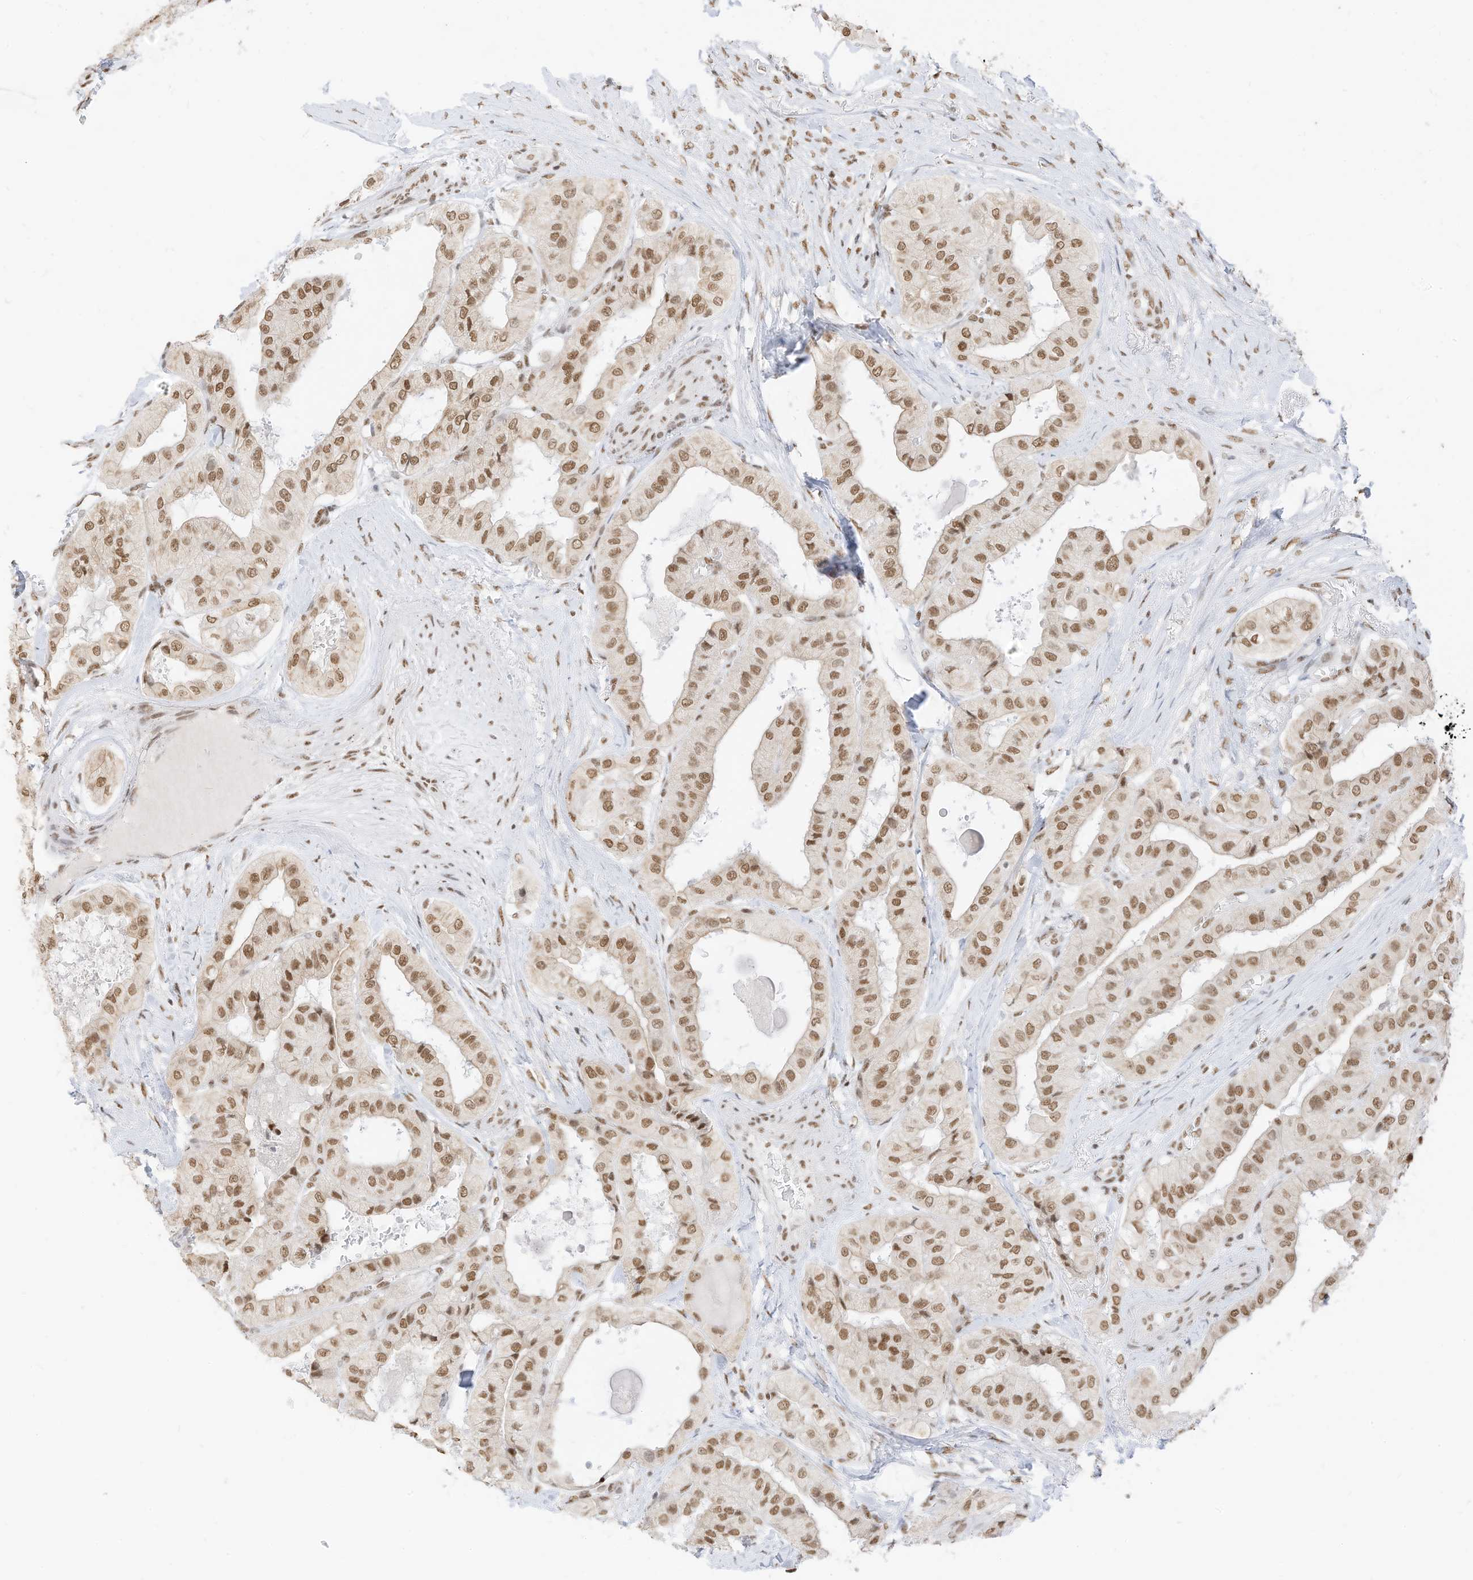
{"staining": {"intensity": "moderate", "quantity": ">75%", "location": "nuclear"}, "tissue": "thyroid cancer", "cell_type": "Tumor cells", "image_type": "cancer", "snomed": [{"axis": "morphology", "description": "Papillary adenocarcinoma, NOS"}, {"axis": "topography", "description": "Thyroid gland"}], "caption": "Papillary adenocarcinoma (thyroid) stained with a protein marker displays moderate staining in tumor cells.", "gene": "SMARCA2", "patient": {"sex": "female", "age": 59}}